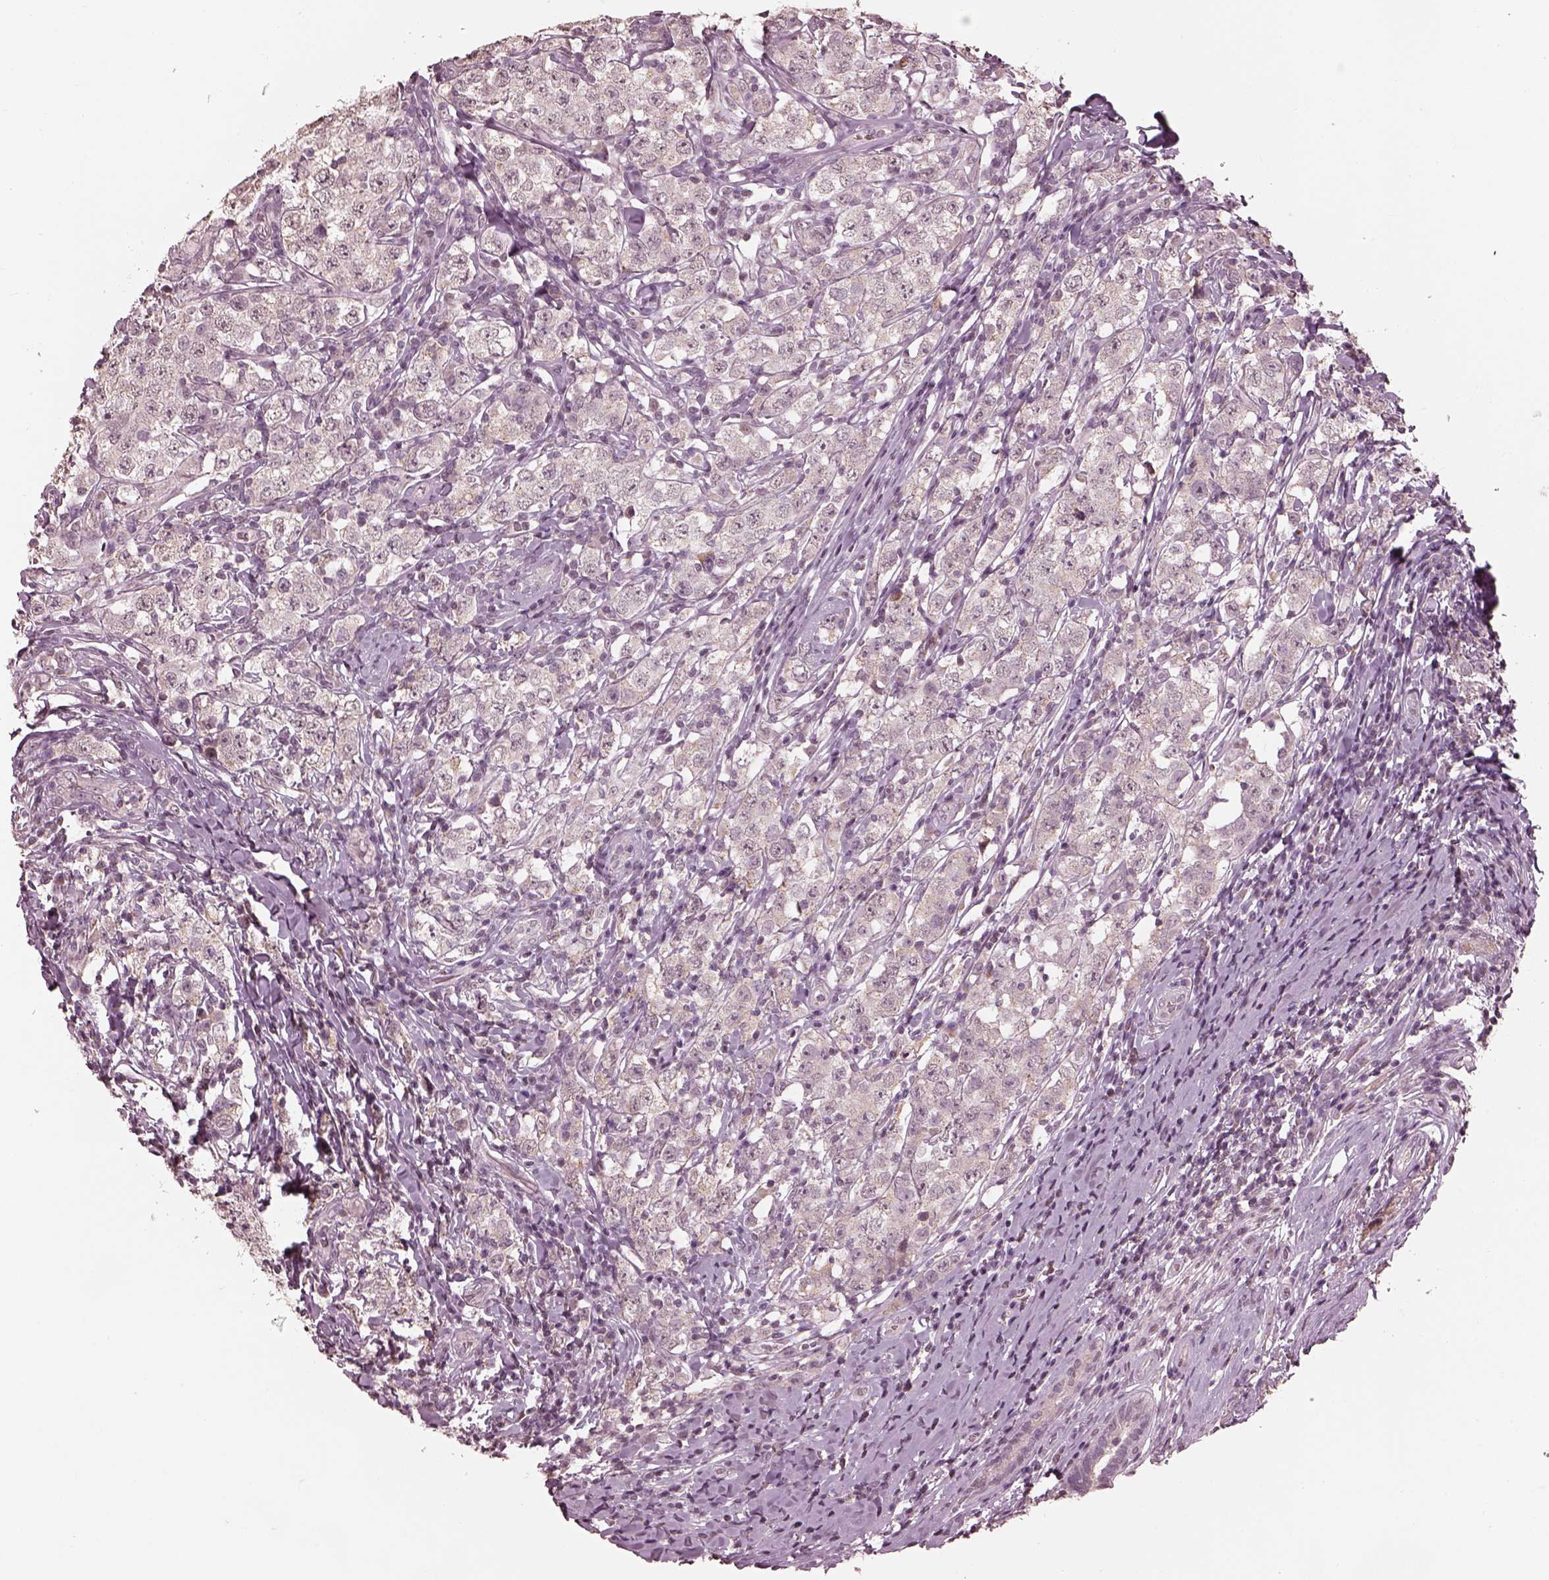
{"staining": {"intensity": "negative", "quantity": "none", "location": "none"}, "tissue": "testis cancer", "cell_type": "Tumor cells", "image_type": "cancer", "snomed": [{"axis": "morphology", "description": "Seminoma, NOS"}, {"axis": "morphology", "description": "Carcinoma, Embryonal, NOS"}, {"axis": "topography", "description": "Testis"}], "caption": "Seminoma (testis) was stained to show a protein in brown. There is no significant staining in tumor cells. Brightfield microscopy of IHC stained with DAB (brown) and hematoxylin (blue), captured at high magnification.", "gene": "SLC7A4", "patient": {"sex": "male", "age": 41}}